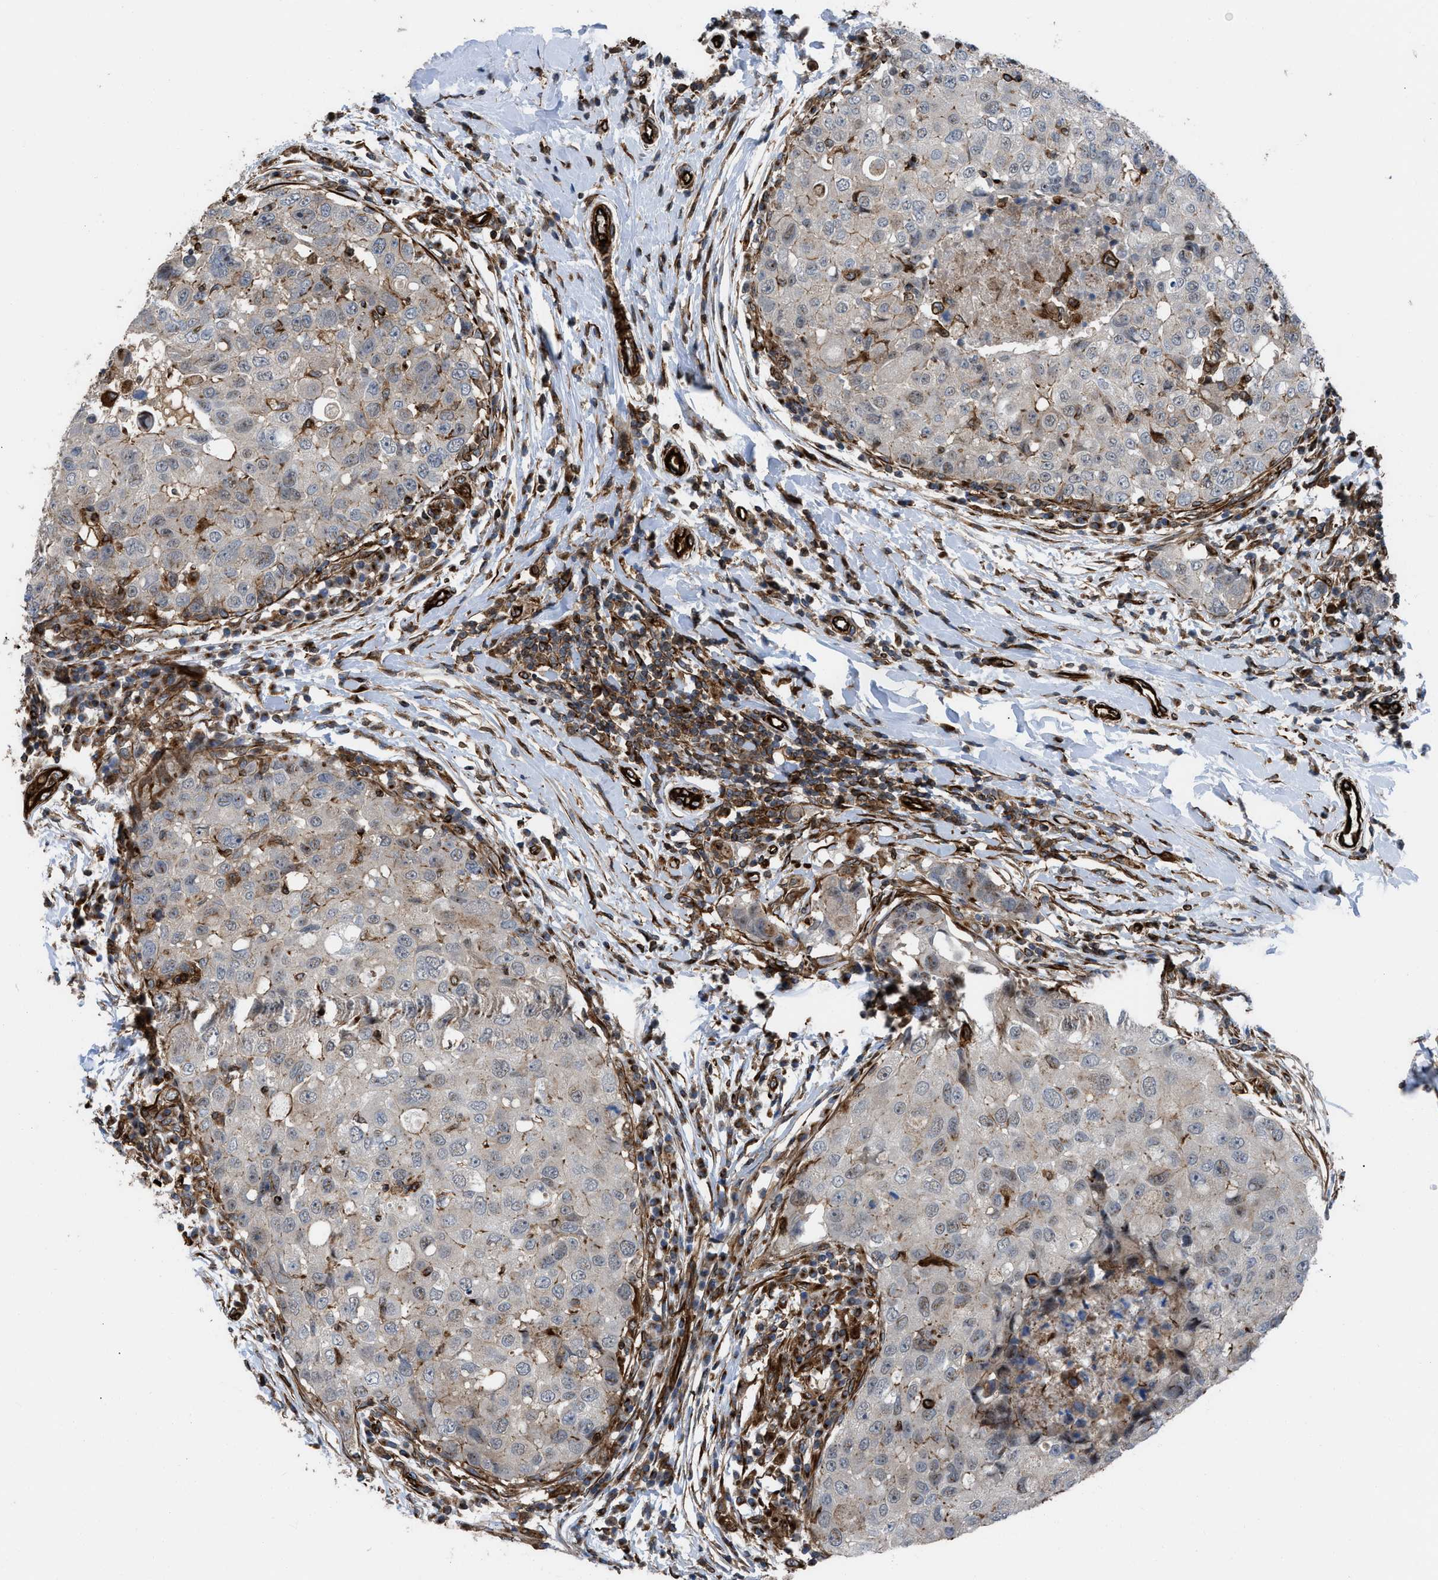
{"staining": {"intensity": "weak", "quantity": "25%-75%", "location": "cytoplasmic/membranous"}, "tissue": "breast cancer", "cell_type": "Tumor cells", "image_type": "cancer", "snomed": [{"axis": "morphology", "description": "Duct carcinoma"}, {"axis": "topography", "description": "Breast"}], "caption": "Human breast cancer (intraductal carcinoma) stained with a brown dye exhibits weak cytoplasmic/membranous positive staining in approximately 25%-75% of tumor cells.", "gene": "PTPRE", "patient": {"sex": "female", "age": 27}}